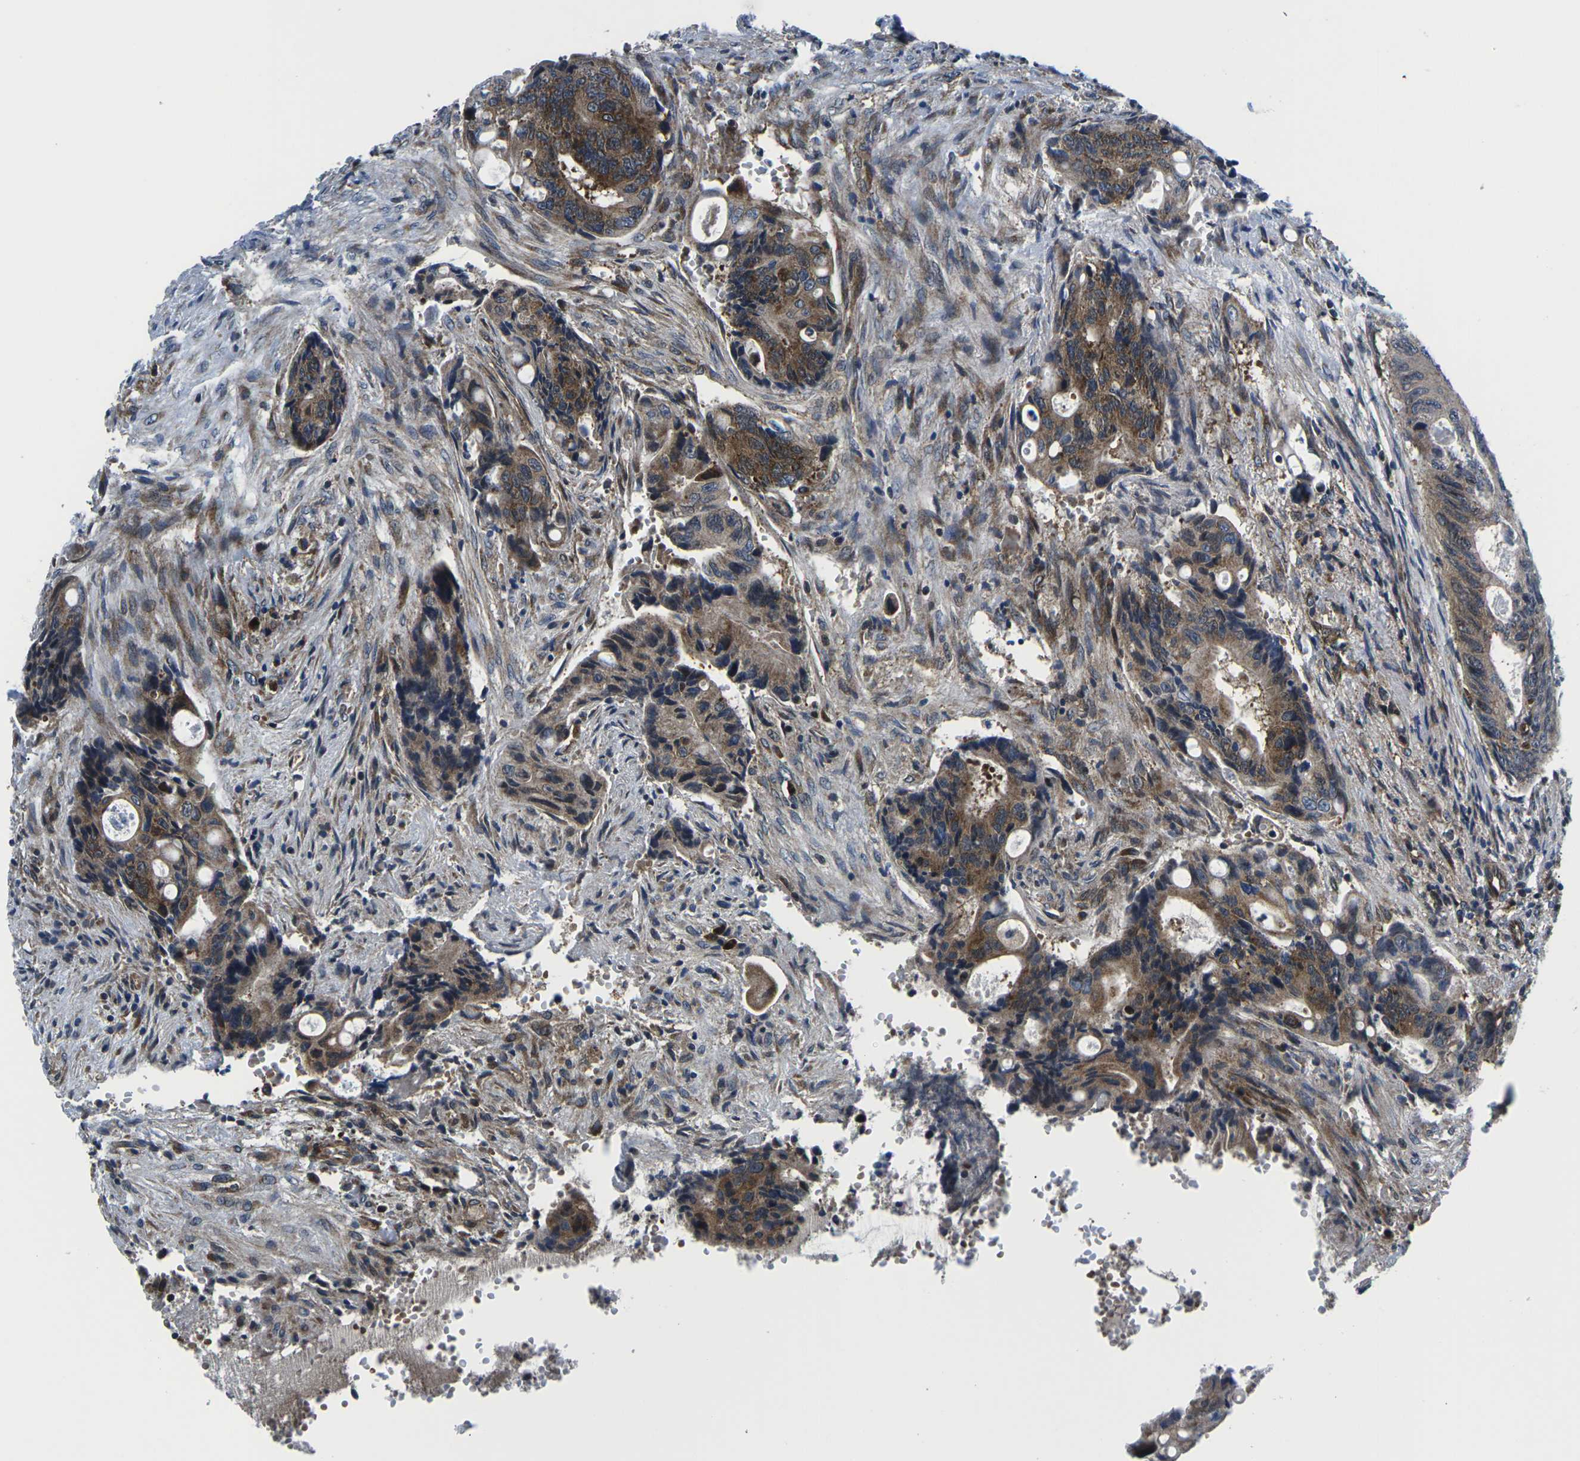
{"staining": {"intensity": "strong", "quantity": ">75%", "location": "cytoplasmic/membranous"}, "tissue": "colorectal cancer", "cell_type": "Tumor cells", "image_type": "cancer", "snomed": [{"axis": "morphology", "description": "Adenocarcinoma, NOS"}, {"axis": "topography", "description": "Colon"}], "caption": "Protein staining by immunohistochemistry demonstrates strong cytoplasmic/membranous expression in about >75% of tumor cells in adenocarcinoma (colorectal).", "gene": "EIF4E", "patient": {"sex": "female", "age": 57}}